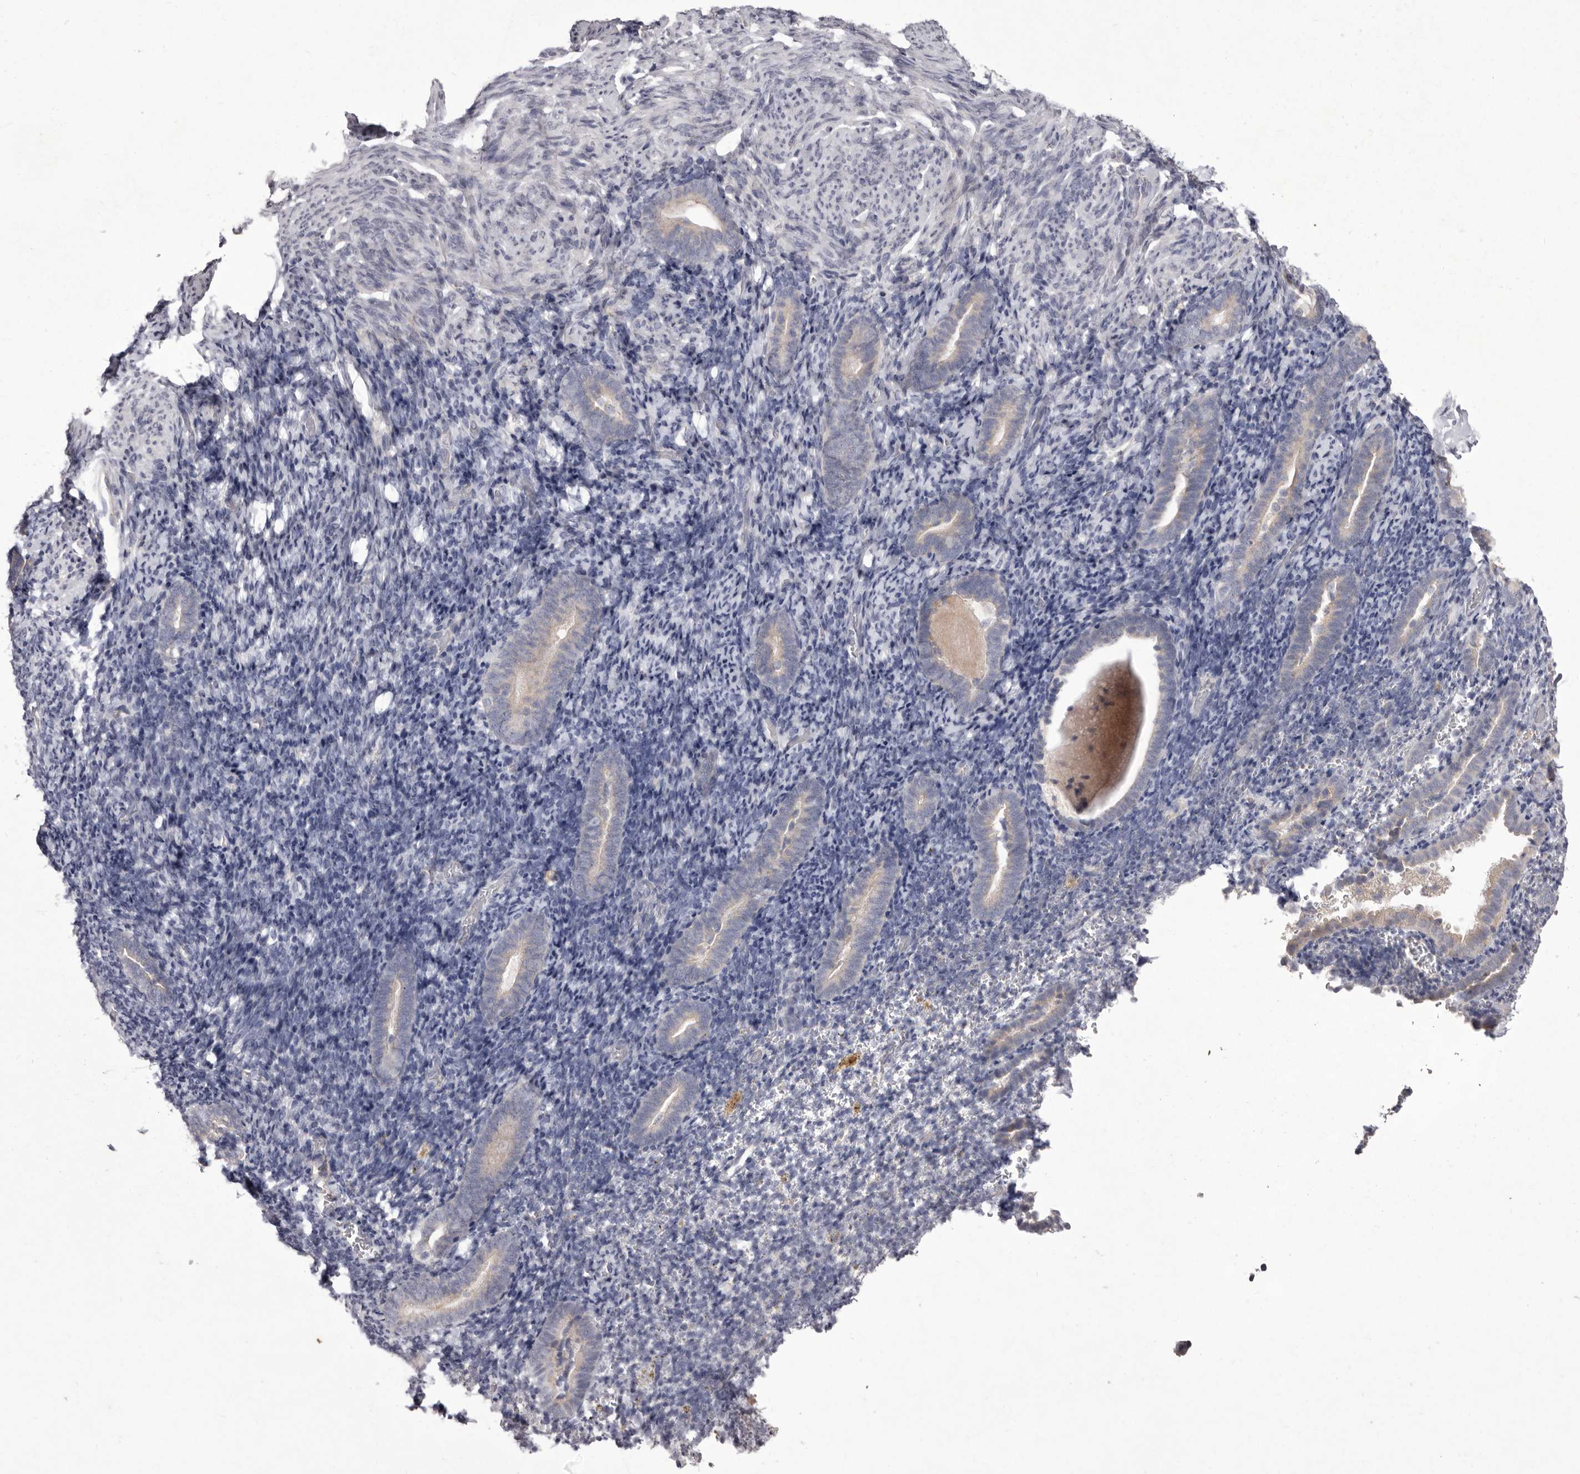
{"staining": {"intensity": "negative", "quantity": "none", "location": "none"}, "tissue": "endometrium", "cell_type": "Cells in endometrial stroma", "image_type": "normal", "snomed": [{"axis": "morphology", "description": "Normal tissue, NOS"}, {"axis": "topography", "description": "Endometrium"}], "caption": "IHC of benign endometrium displays no positivity in cells in endometrial stroma.", "gene": "P2RX6", "patient": {"sex": "female", "age": 51}}